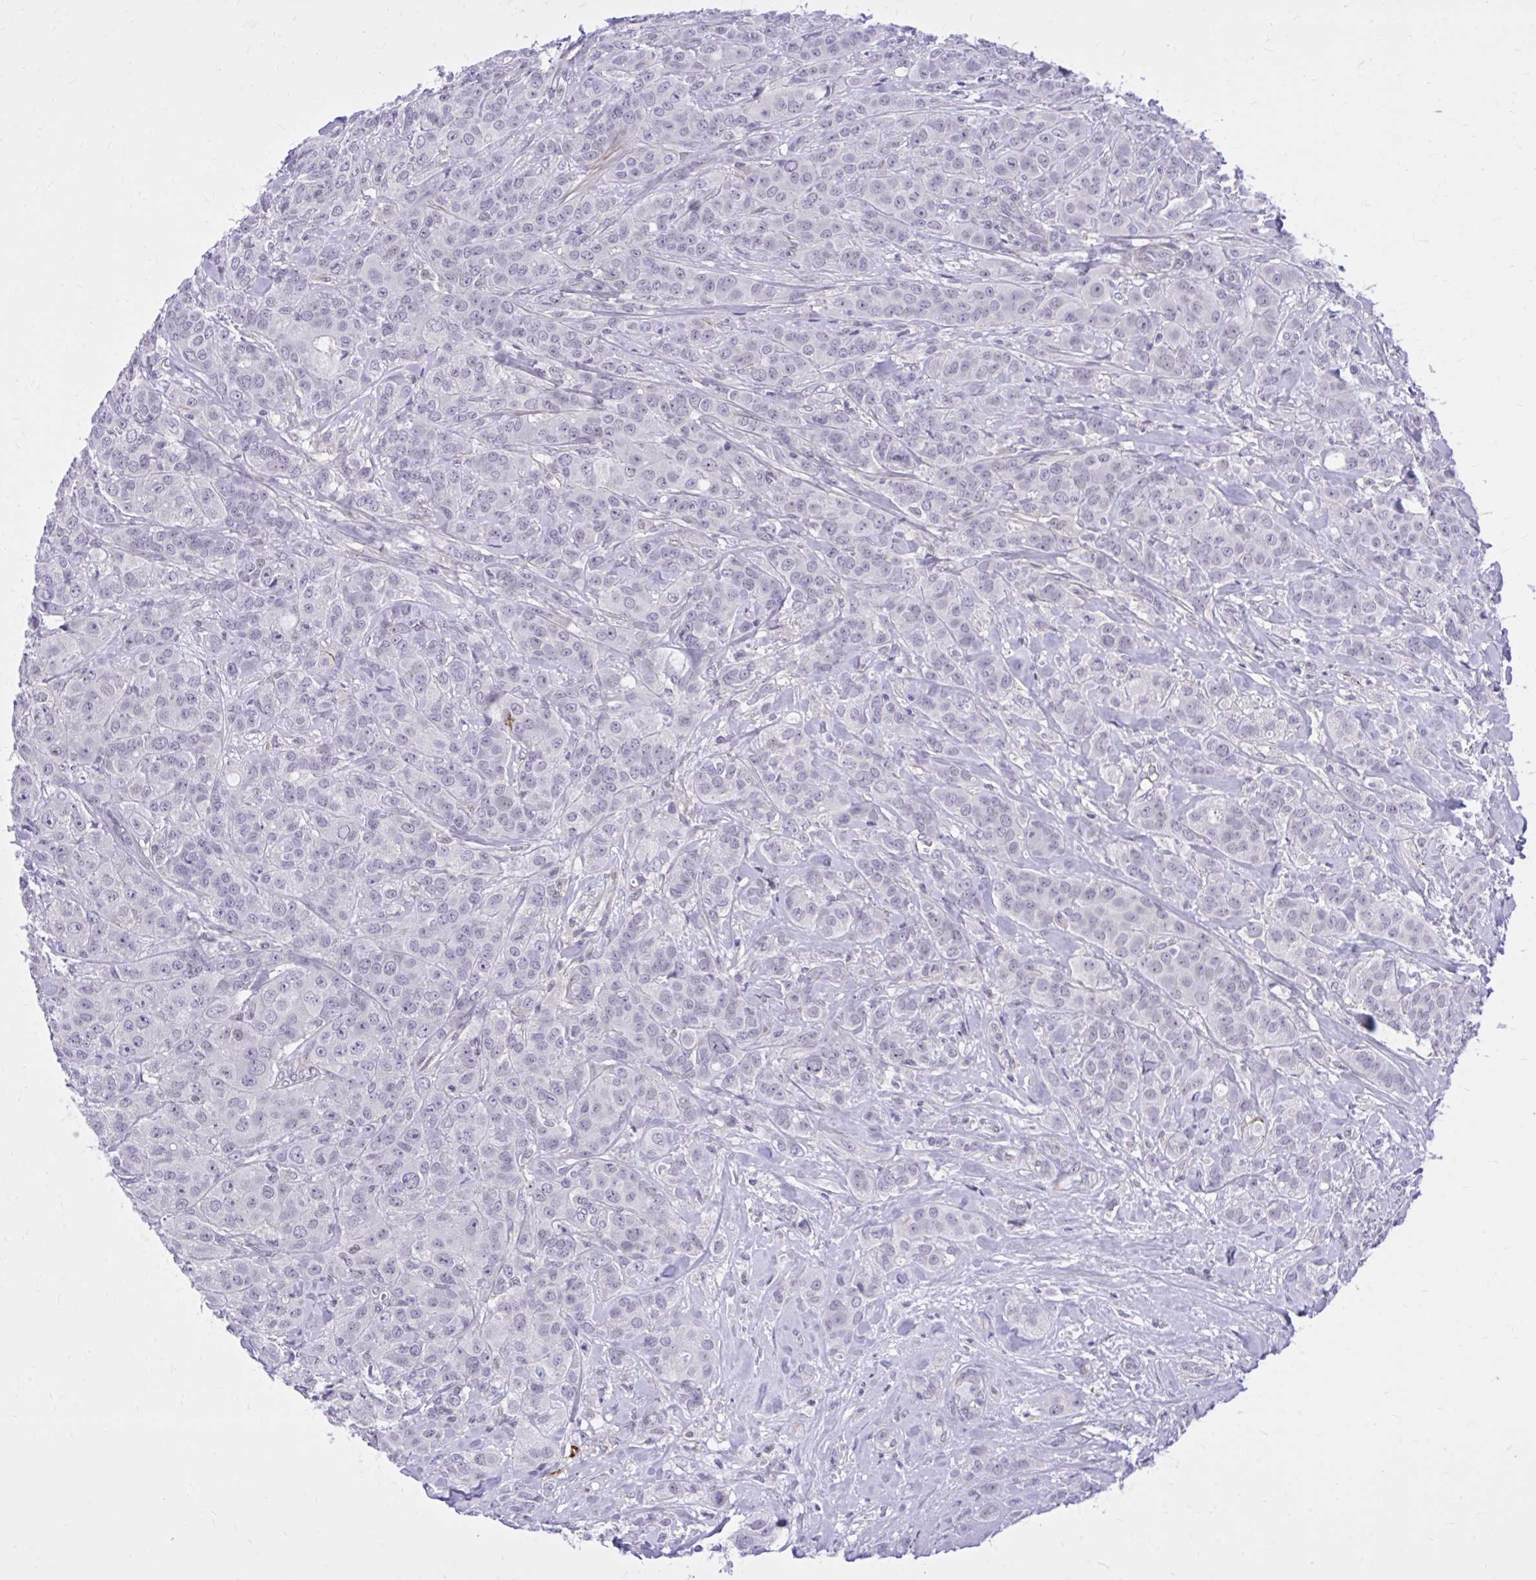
{"staining": {"intensity": "negative", "quantity": "none", "location": "none"}, "tissue": "breast cancer", "cell_type": "Tumor cells", "image_type": "cancer", "snomed": [{"axis": "morphology", "description": "Normal tissue, NOS"}, {"axis": "morphology", "description": "Duct carcinoma"}, {"axis": "topography", "description": "Breast"}], "caption": "Immunohistochemical staining of human breast cancer (infiltrating ductal carcinoma) displays no significant staining in tumor cells. (DAB immunohistochemistry (IHC) with hematoxylin counter stain).", "gene": "ZBTB25", "patient": {"sex": "female", "age": 43}}